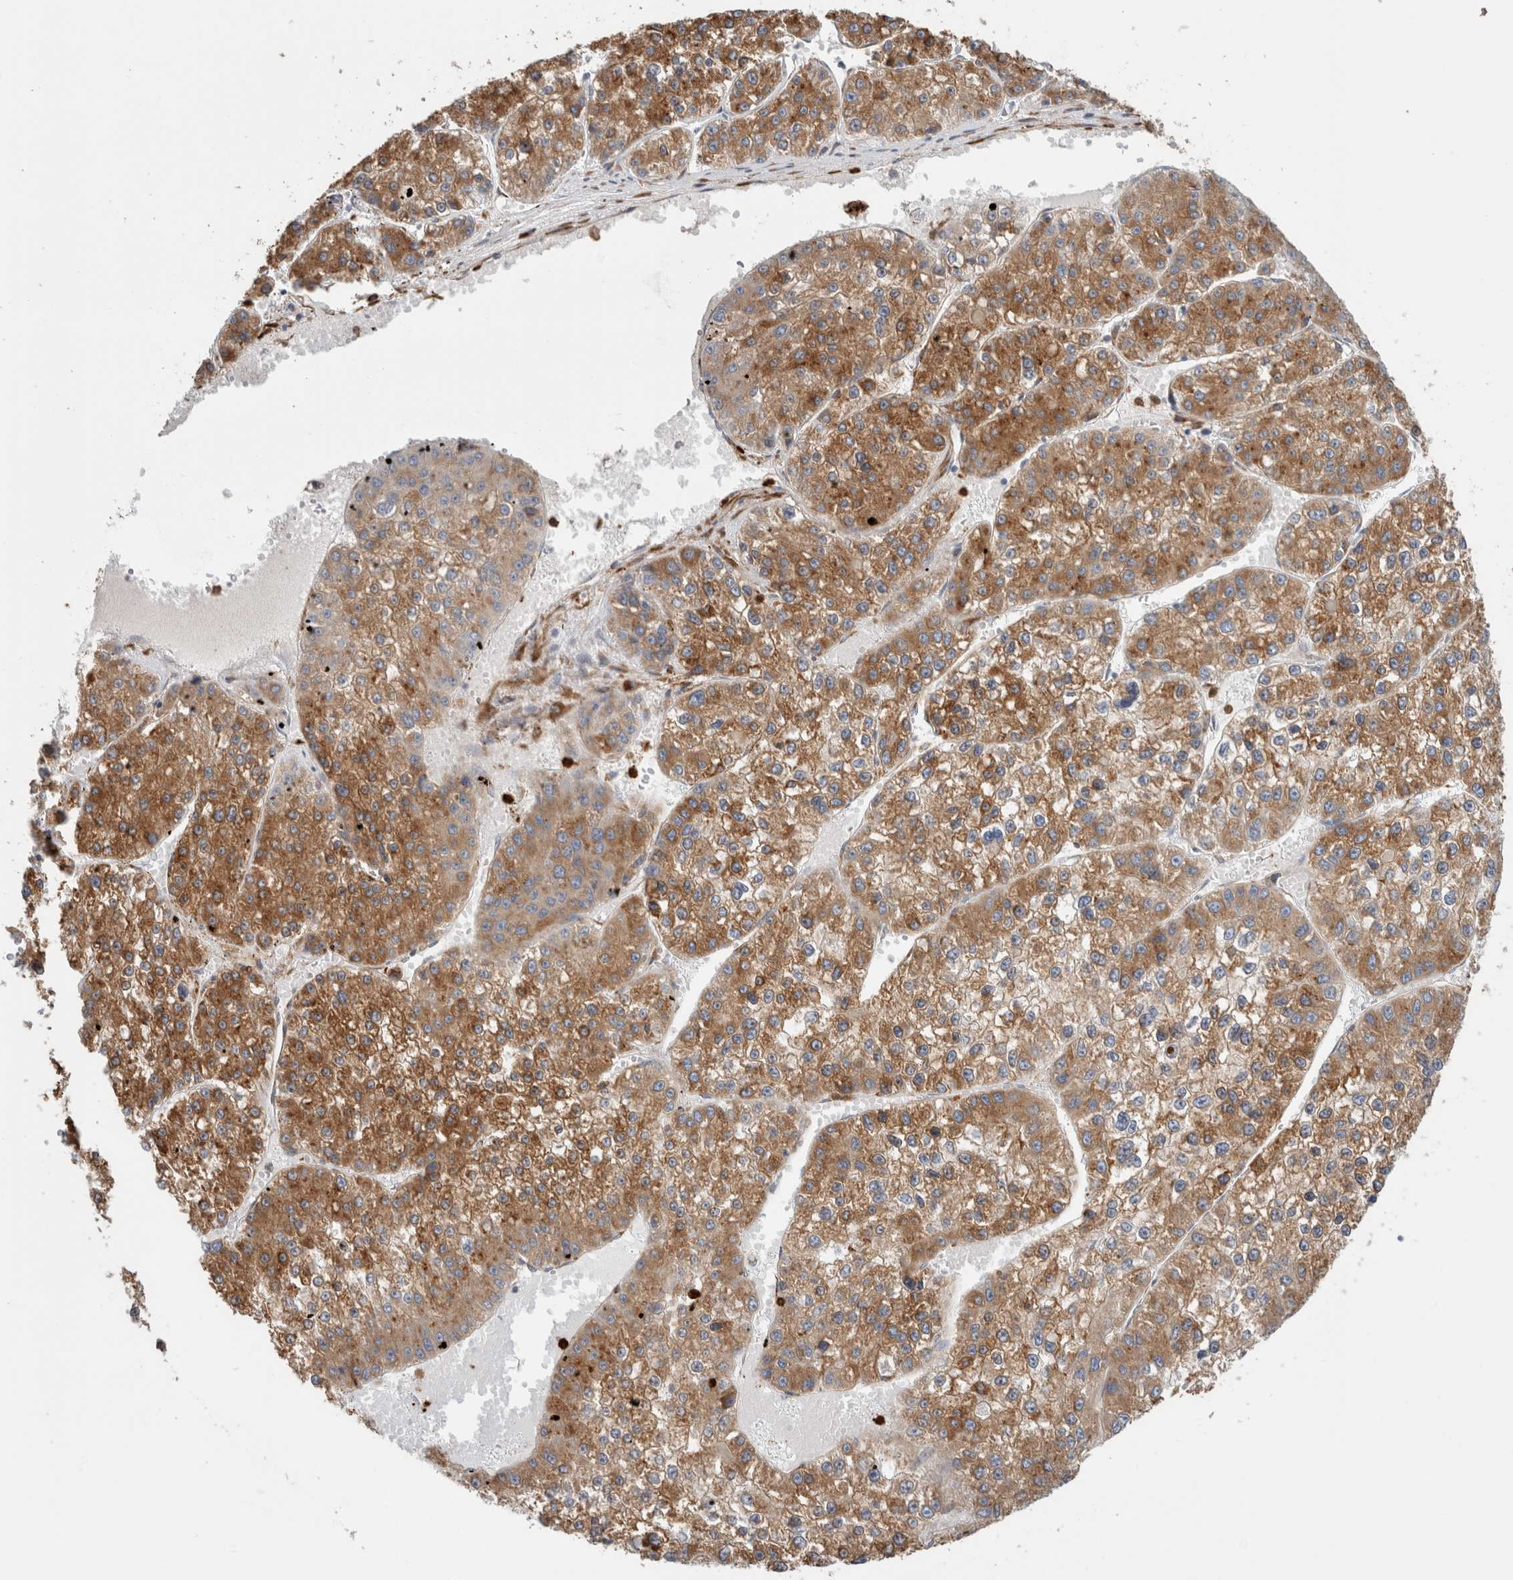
{"staining": {"intensity": "moderate", "quantity": ">75%", "location": "cytoplasmic/membranous"}, "tissue": "liver cancer", "cell_type": "Tumor cells", "image_type": "cancer", "snomed": [{"axis": "morphology", "description": "Carcinoma, Hepatocellular, NOS"}, {"axis": "topography", "description": "Liver"}], "caption": "Brown immunohistochemical staining in liver cancer exhibits moderate cytoplasmic/membranous staining in approximately >75% of tumor cells.", "gene": "P4HA1", "patient": {"sex": "female", "age": 73}}